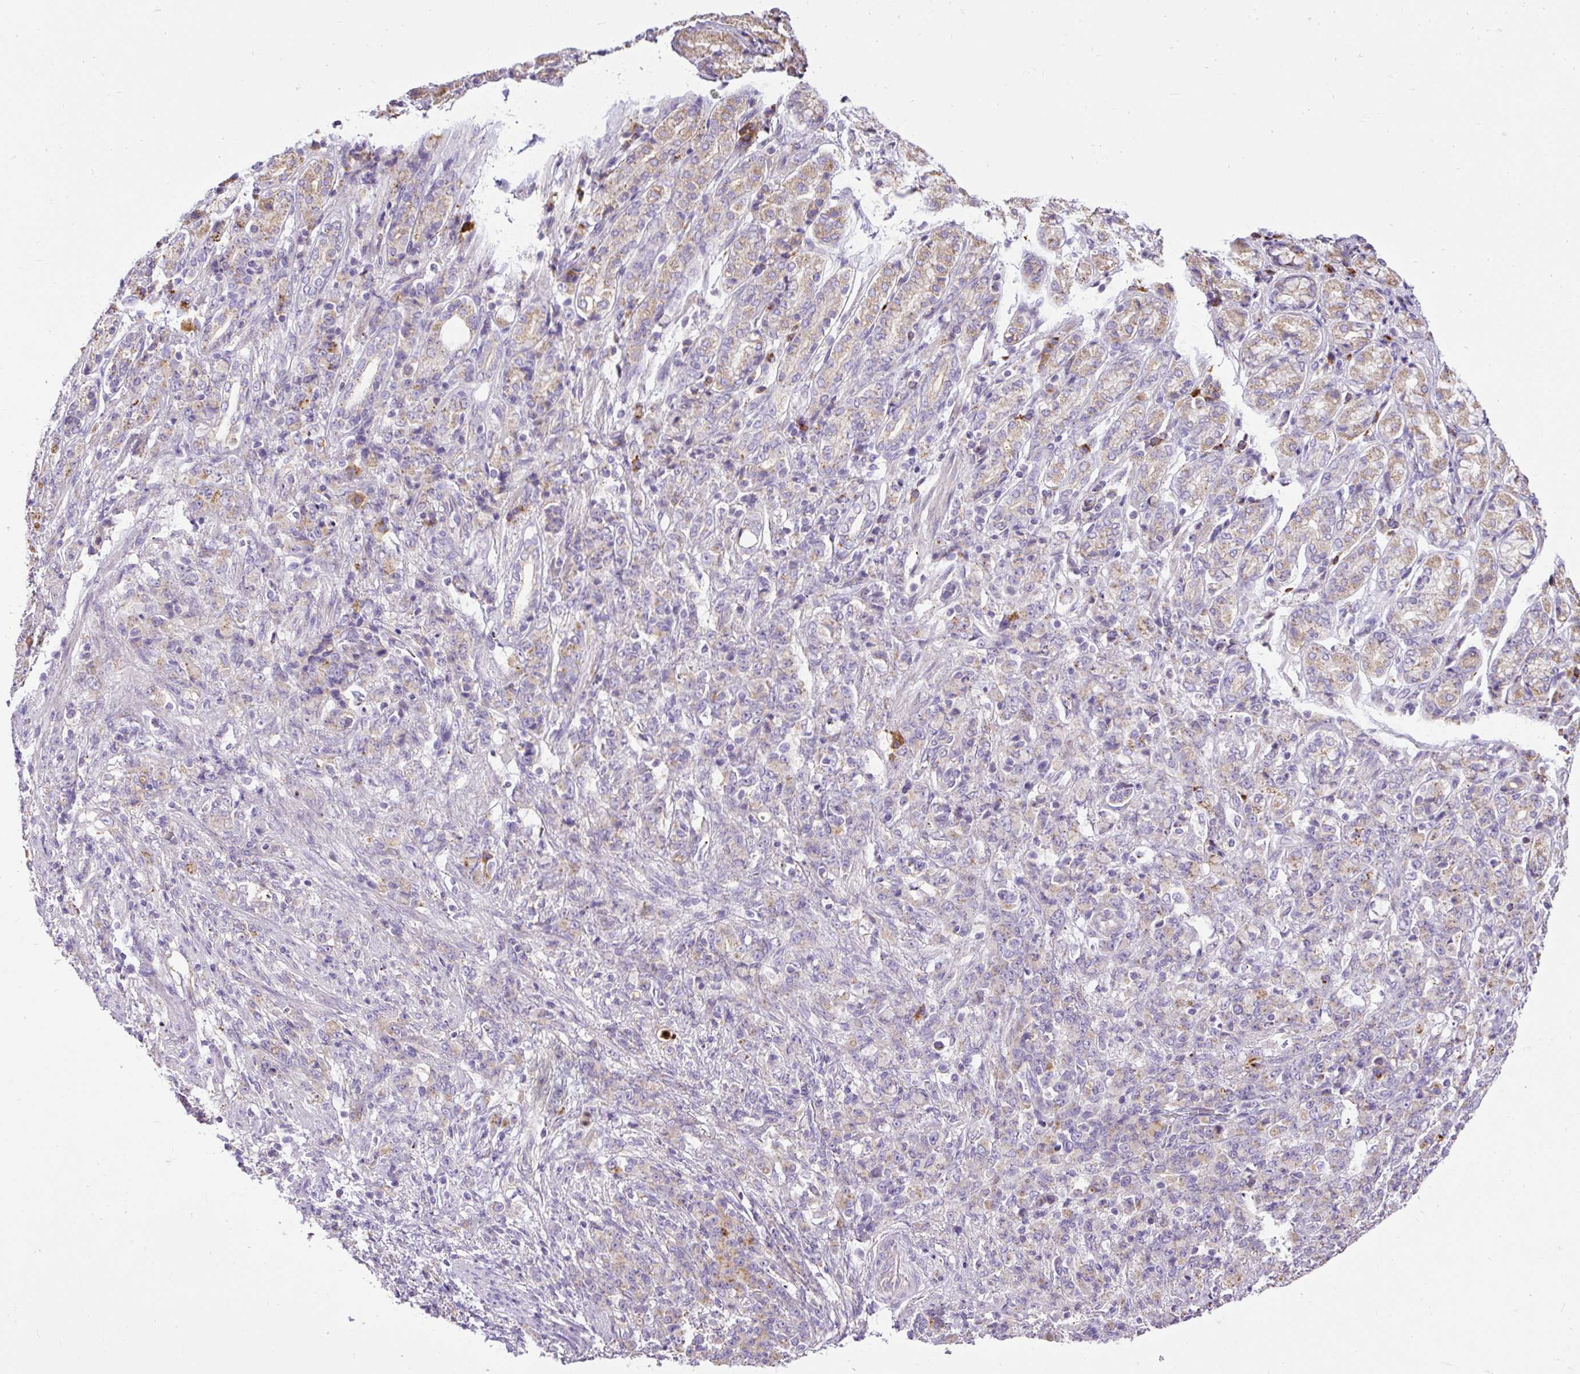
{"staining": {"intensity": "negative", "quantity": "none", "location": "none"}, "tissue": "stomach cancer", "cell_type": "Tumor cells", "image_type": "cancer", "snomed": [{"axis": "morphology", "description": "Adenocarcinoma, NOS"}, {"axis": "topography", "description": "Stomach"}], "caption": "High power microscopy photomicrograph of an immunohistochemistry image of stomach cancer (adenocarcinoma), revealing no significant staining in tumor cells. The staining was performed using DAB (3,3'-diaminobenzidine) to visualize the protein expression in brown, while the nuclei were stained in blue with hematoxylin (Magnification: 20x).", "gene": "CFAP47", "patient": {"sex": "female", "age": 79}}